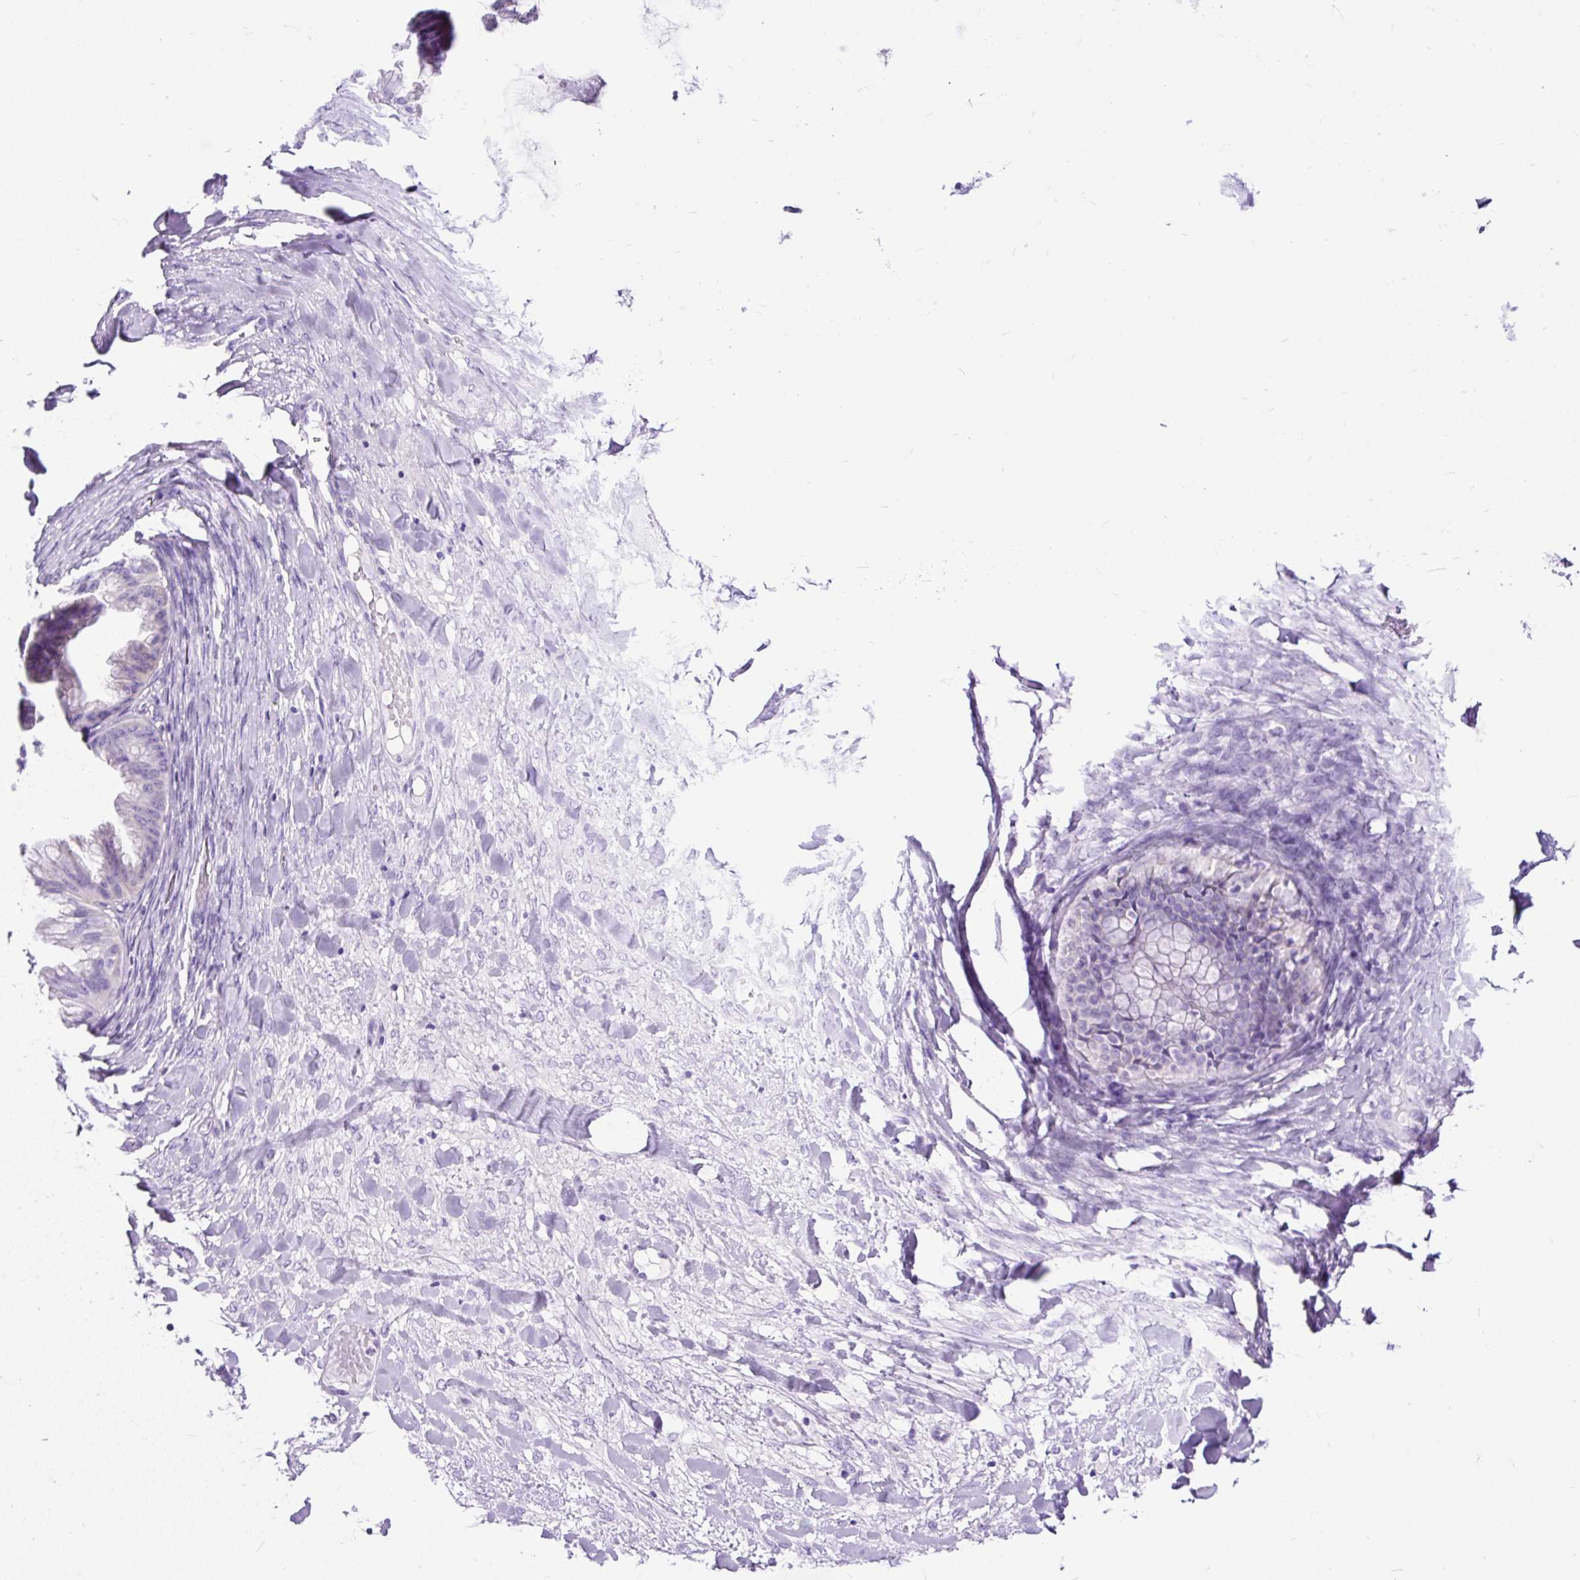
{"staining": {"intensity": "negative", "quantity": "none", "location": "none"}, "tissue": "ovarian cancer", "cell_type": "Tumor cells", "image_type": "cancer", "snomed": [{"axis": "morphology", "description": "Cystadenocarcinoma, mucinous, NOS"}, {"axis": "topography", "description": "Ovary"}], "caption": "Immunohistochemistry (IHC) photomicrograph of human ovarian cancer (mucinous cystadenocarcinoma) stained for a protein (brown), which demonstrates no positivity in tumor cells. (Brightfield microscopy of DAB (3,3'-diaminobenzidine) immunohistochemistry (IHC) at high magnification).", "gene": "PDIA2", "patient": {"sex": "female", "age": 35}}